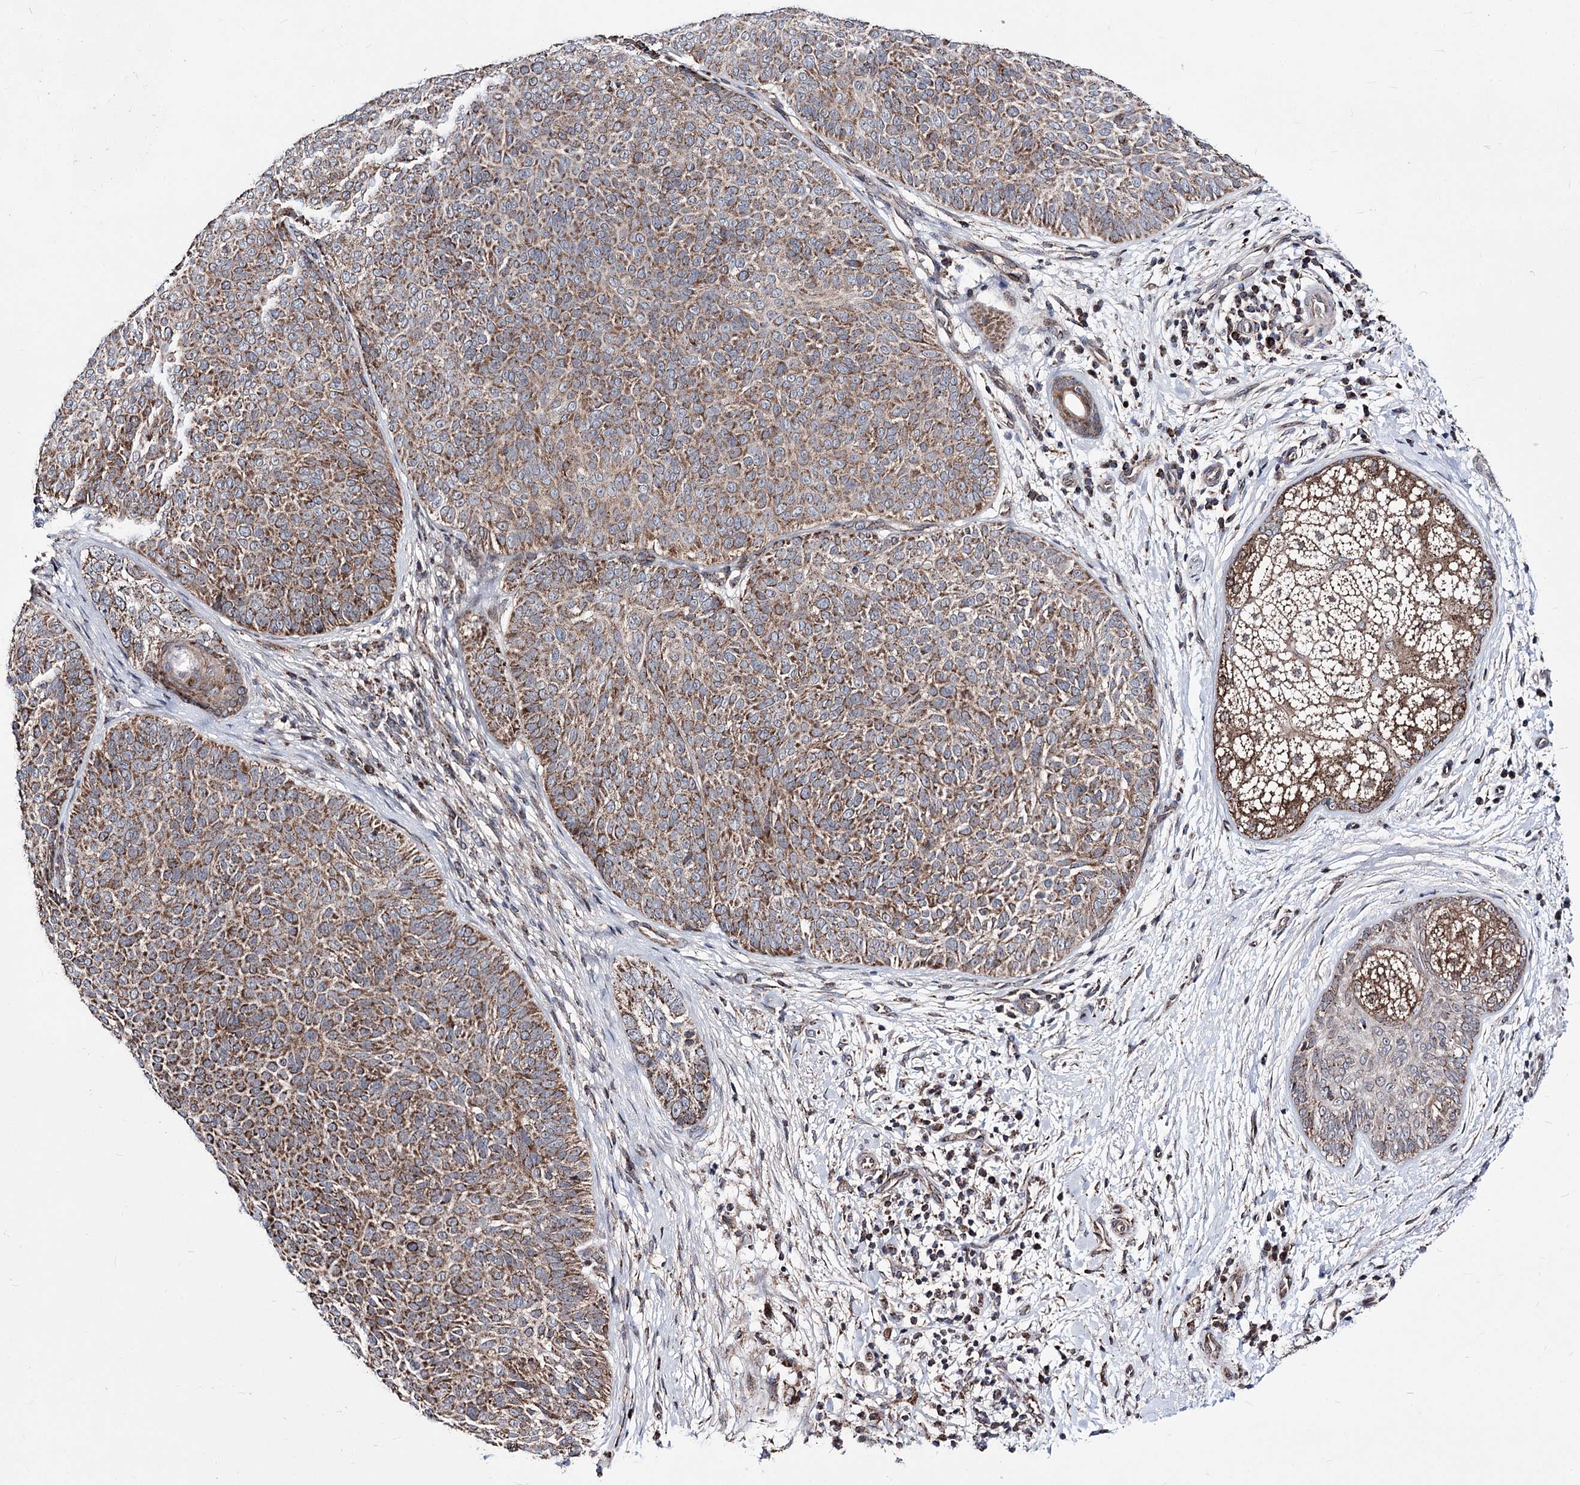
{"staining": {"intensity": "moderate", "quantity": ">75%", "location": "cytoplasmic/membranous"}, "tissue": "skin cancer", "cell_type": "Tumor cells", "image_type": "cancer", "snomed": [{"axis": "morphology", "description": "Basal cell carcinoma"}, {"axis": "topography", "description": "Skin"}], "caption": "A brown stain shows moderate cytoplasmic/membranous staining of a protein in skin cancer (basal cell carcinoma) tumor cells.", "gene": "CREB3L4", "patient": {"sex": "male", "age": 85}}